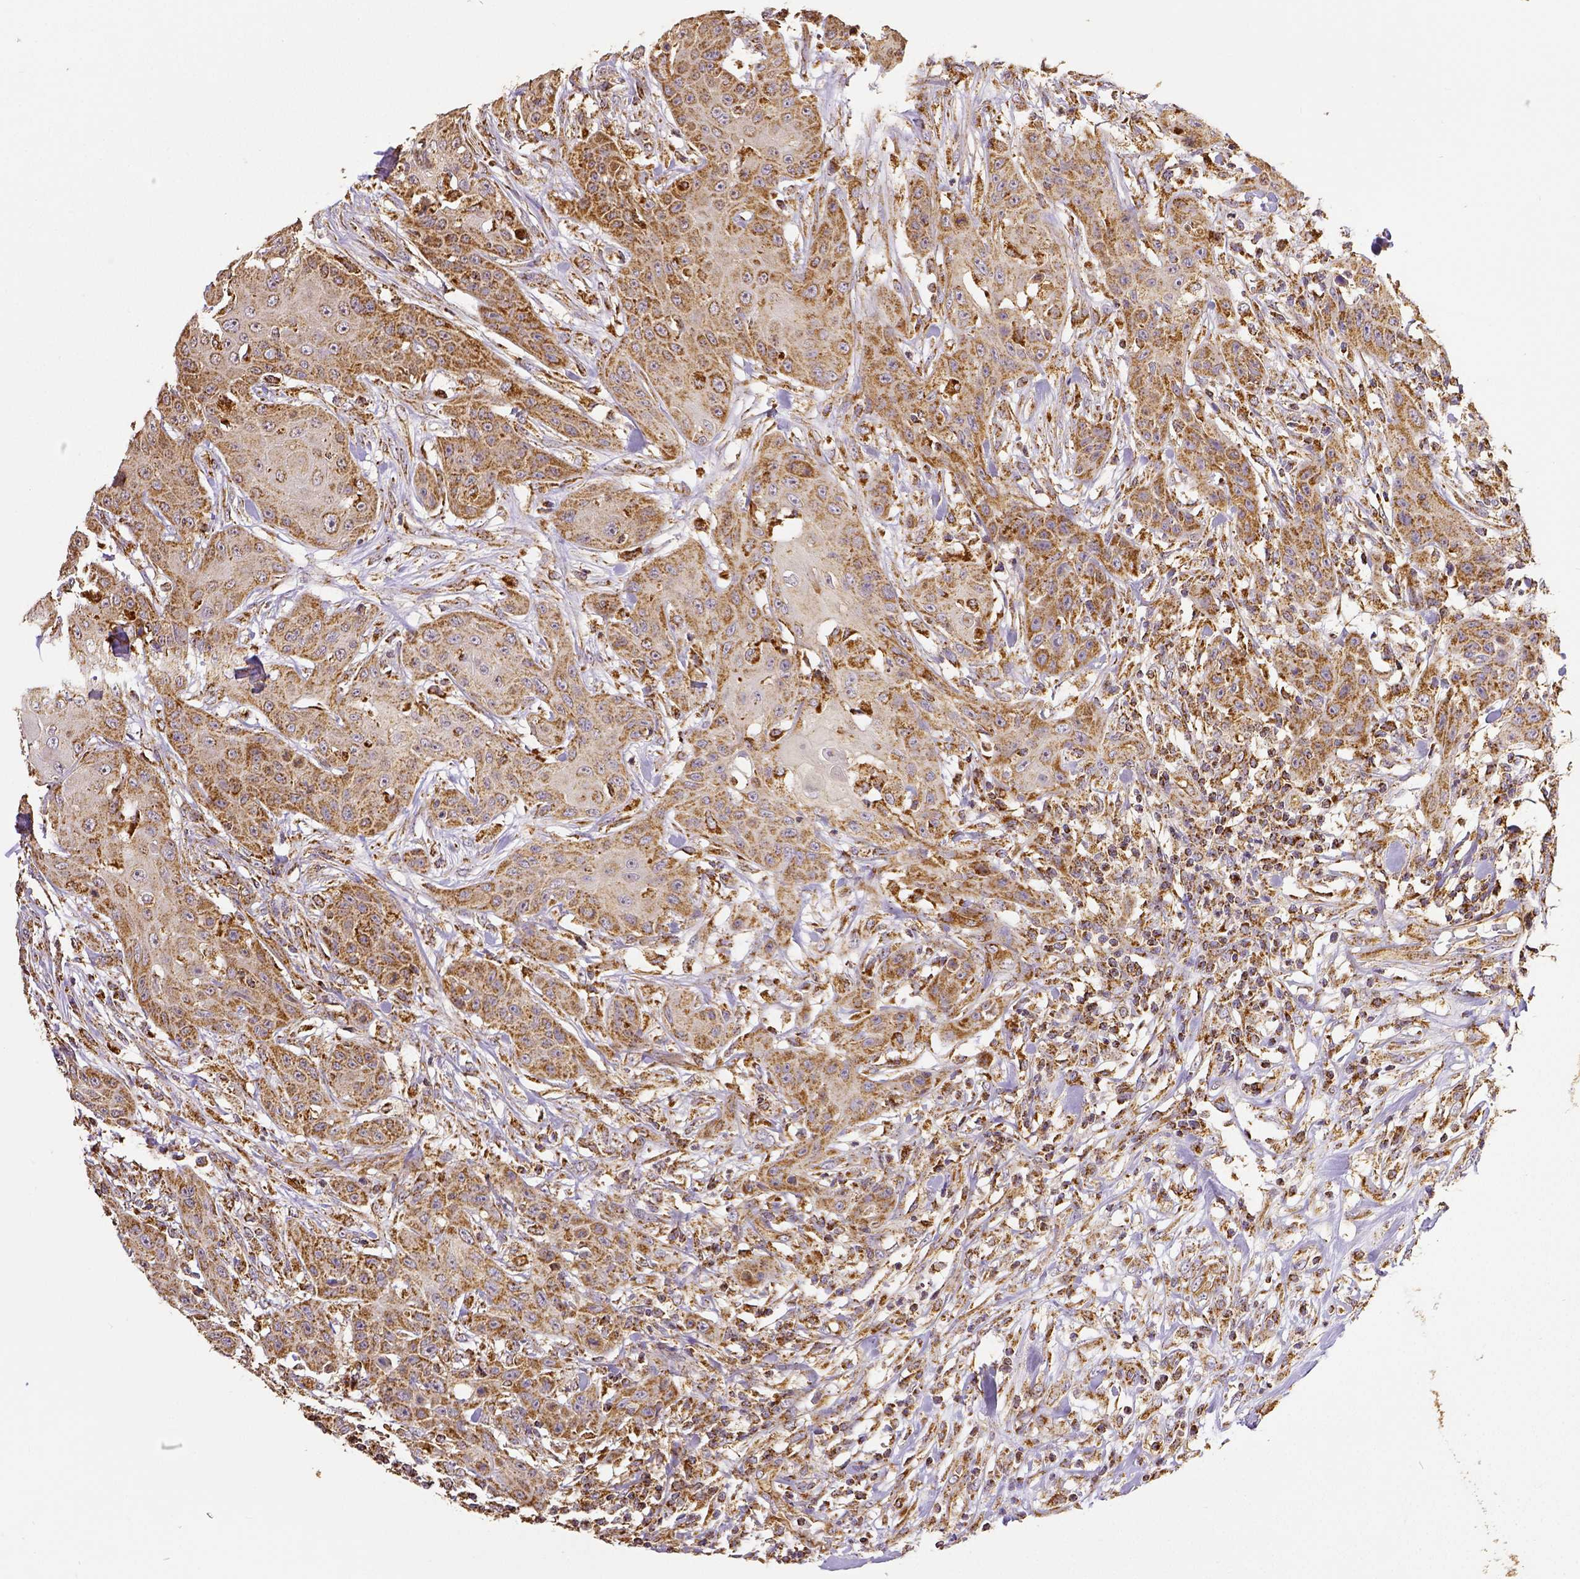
{"staining": {"intensity": "moderate", "quantity": ">75%", "location": "cytoplasmic/membranous"}, "tissue": "head and neck cancer", "cell_type": "Tumor cells", "image_type": "cancer", "snomed": [{"axis": "morphology", "description": "Squamous cell carcinoma, NOS"}, {"axis": "topography", "description": "Oral tissue"}, {"axis": "topography", "description": "Head-Neck"}], "caption": "Approximately >75% of tumor cells in head and neck cancer show moderate cytoplasmic/membranous protein positivity as visualized by brown immunohistochemical staining.", "gene": "SDHB", "patient": {"sex": "female", "age": 55}}